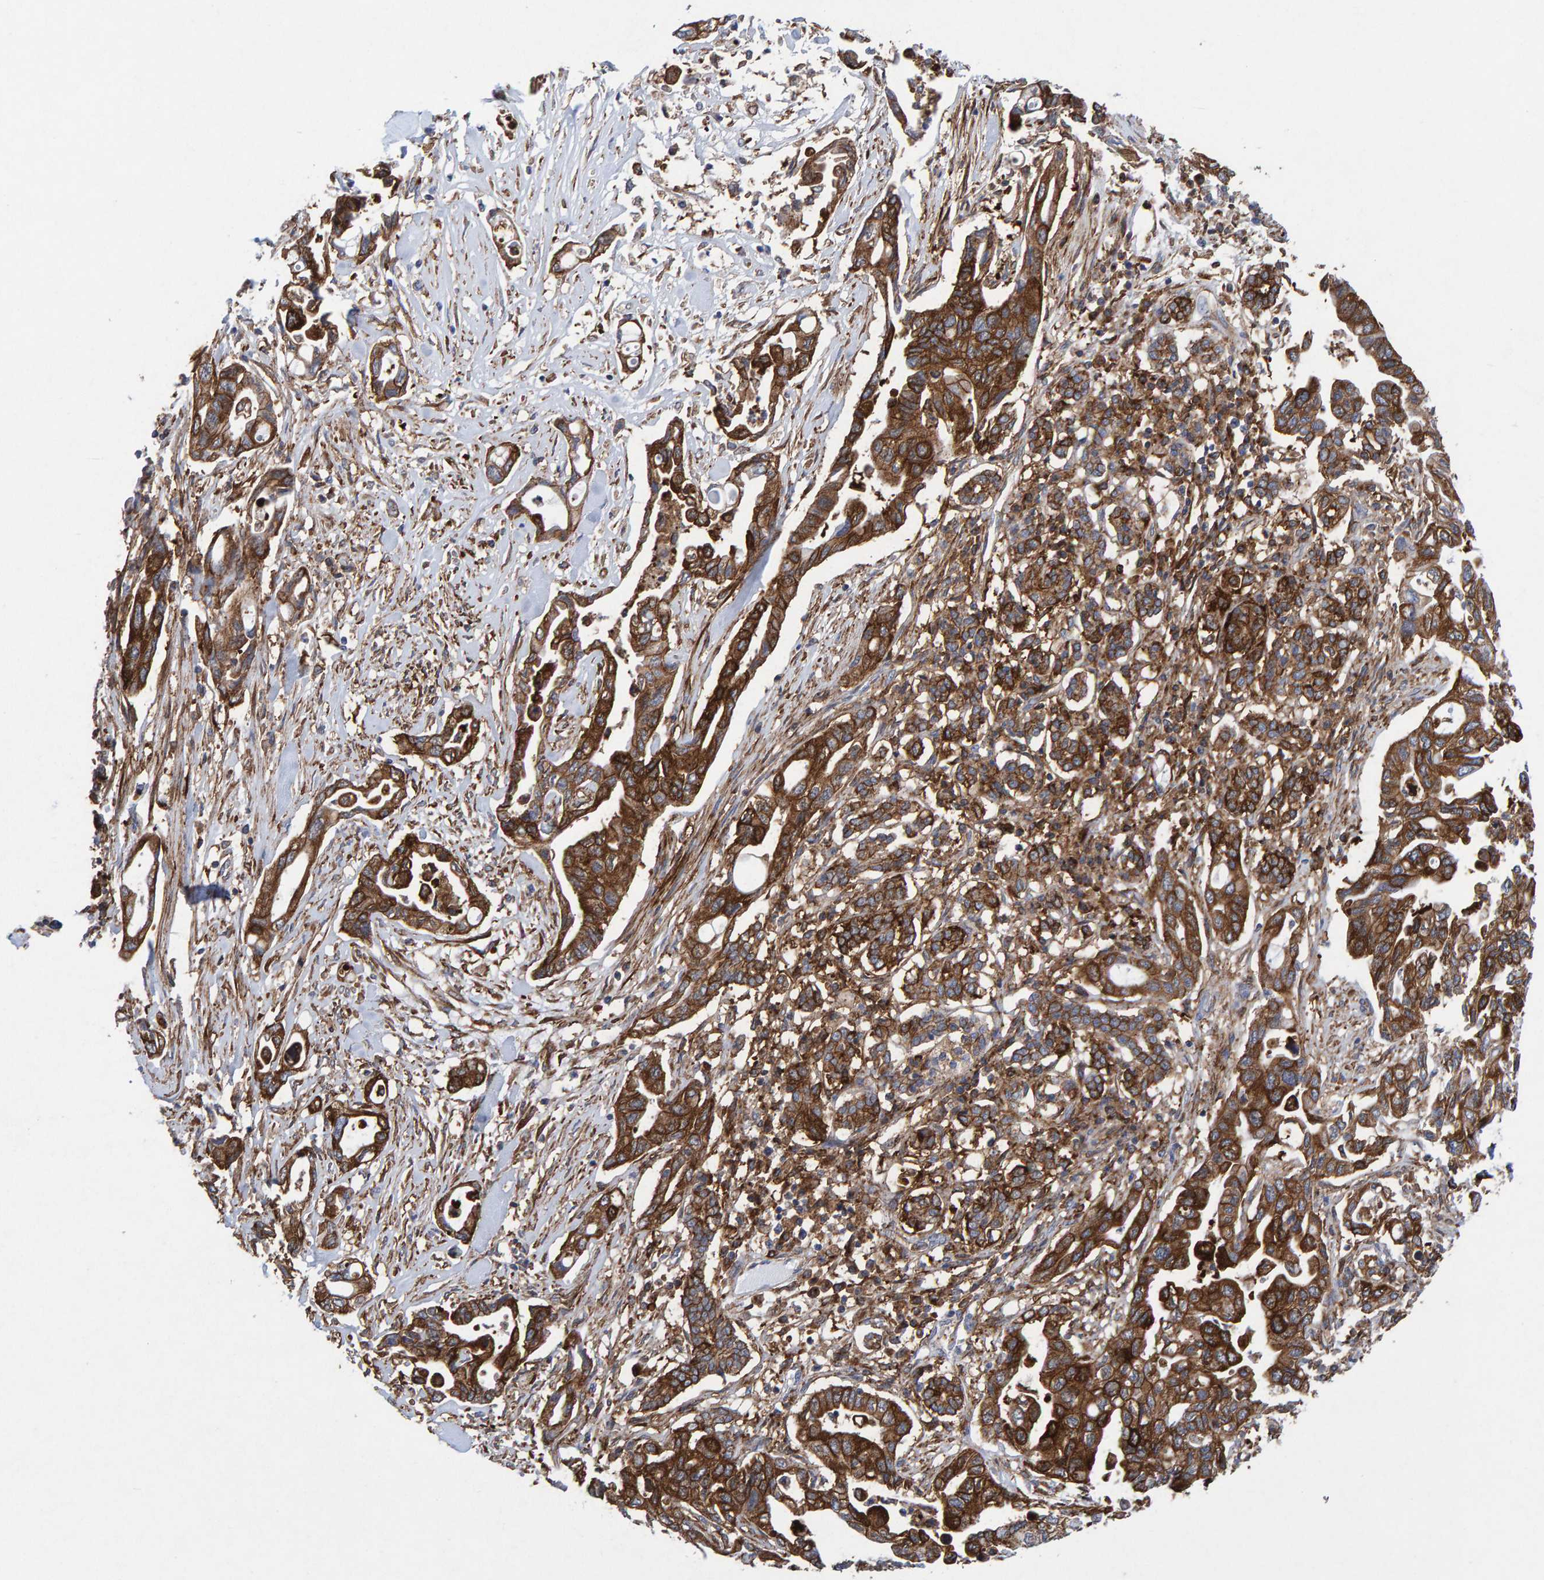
{"staining": {"intensity": "strong", "quantity": ">75%", "location": "cytoplasmic/membranous"}, "tissue": "pancreatic cancer", "cell_type": "Tumor cells", "image_type": "cancer", "snomed": [{"axis": "morphology", "description": "Adenocarcinoma, NOS"}, {"axis": "topography", "description": "Pancreas"}], "caption": "An immunohistochemistry histopathology image of tumor tissue is shown. Protein staining in brown highlights strong cytoplasmic/membranous positivity in pancreatic cancer within tumor cells.", "gene": "MVP", "patient": {"sex": "female", "age": 57}}